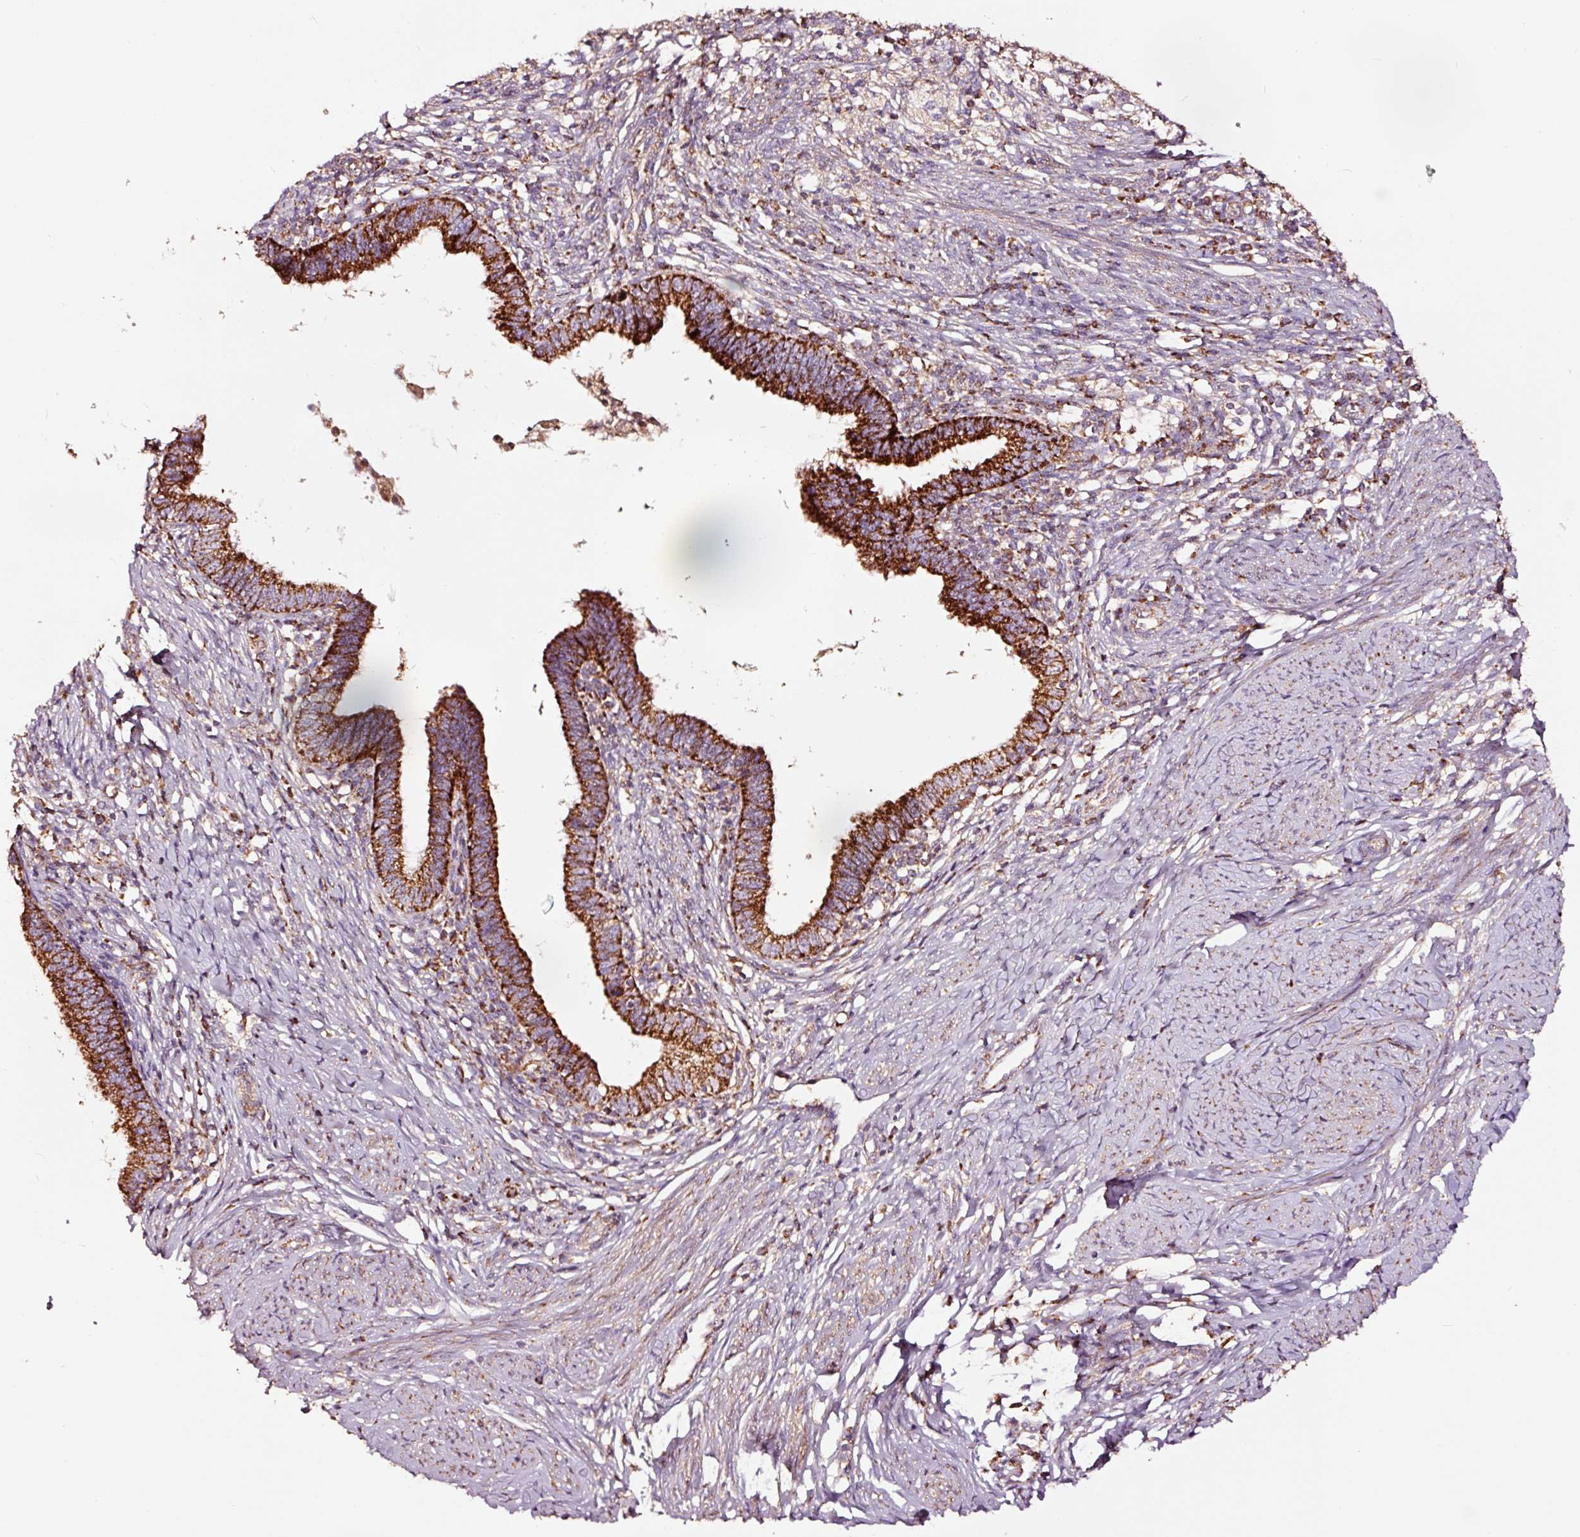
{"staining": {"intensity": "strong", "quantity": ">75%", "location": "cytoplasmic/membranous"}, "tissue": "cervical cancer", "cell_type": "Tumor cells", "image_type": "cancer", "snomed": [{"axis": "morphology", "description": "Adenocarcinoma, NOS"}, {"axis": "topography", "description": "Cervix"}], "caption": "DAB (3,3'-diaminobenzidine) immunohistochemical staining of human cervical cancer (adenocarcinoma) shows strong cytoplasmic/membranous protein expression in approximately >75% of tumor cells. (DAB (3,3'-diaminobenzidine) = brown stain, brightfield microscopy at high magnification).", "gene": "TPM1", "patient": {"sex": "female", "age": 36}}